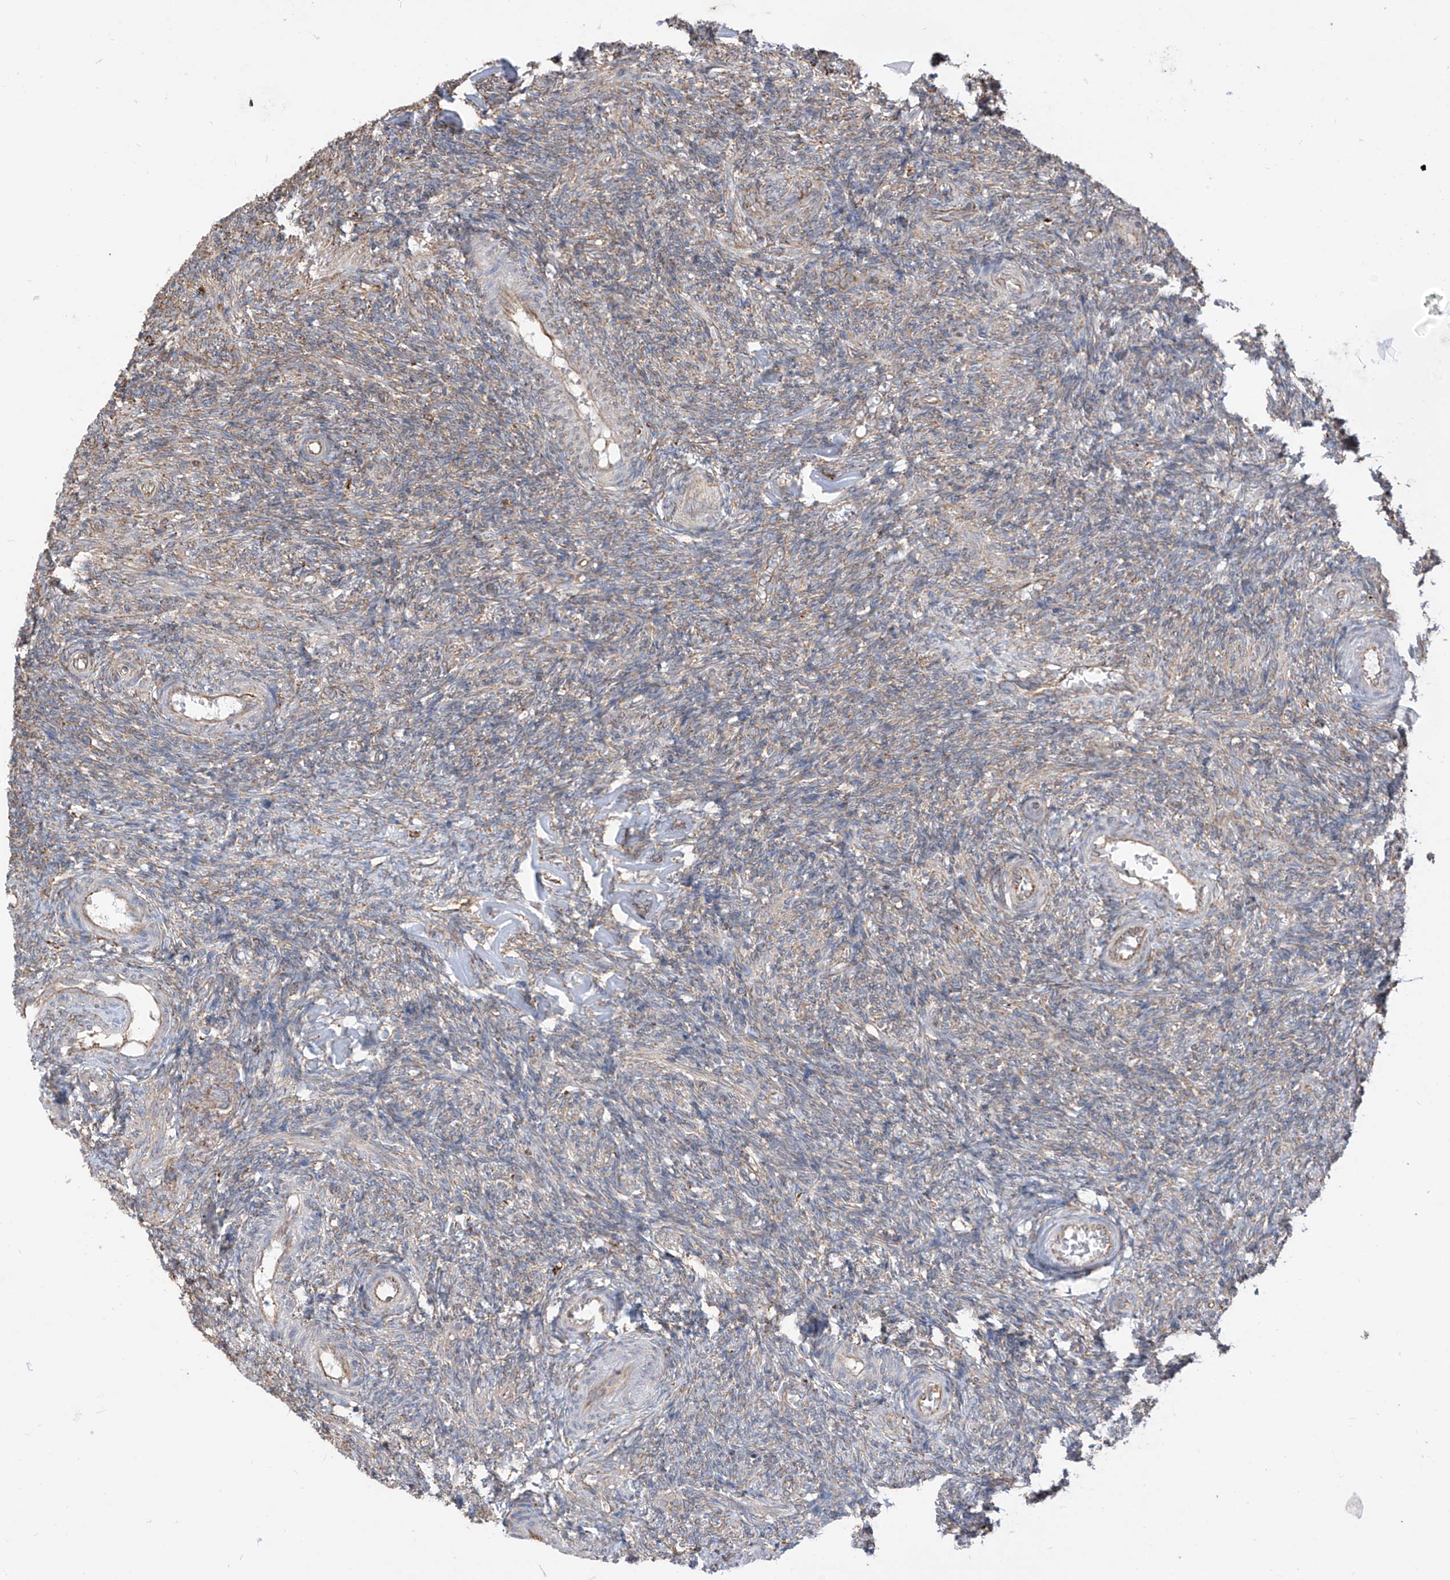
{"staining": {"intensity": "moderate", "quantity": "25%-75%", "location": "cytoplasmic/membranous"}, "tissue": "ovary", "cell_type": "Ovarian stroma cells", "image_type": "normal", "snomed": [{"axis": "morphology", "description": "Normal tissue, NOS"}, {"axis": "topography", "description": "Ovary"}], "caption": "Immunohistochemical staining of unremarkable ovary exhibits moderate cytoplasmic/membranous protein expression in about 25%-75% of ovarian stroma cells.", "gene": "PDIA6", "patient": {"sex": "female", "age": 27}}